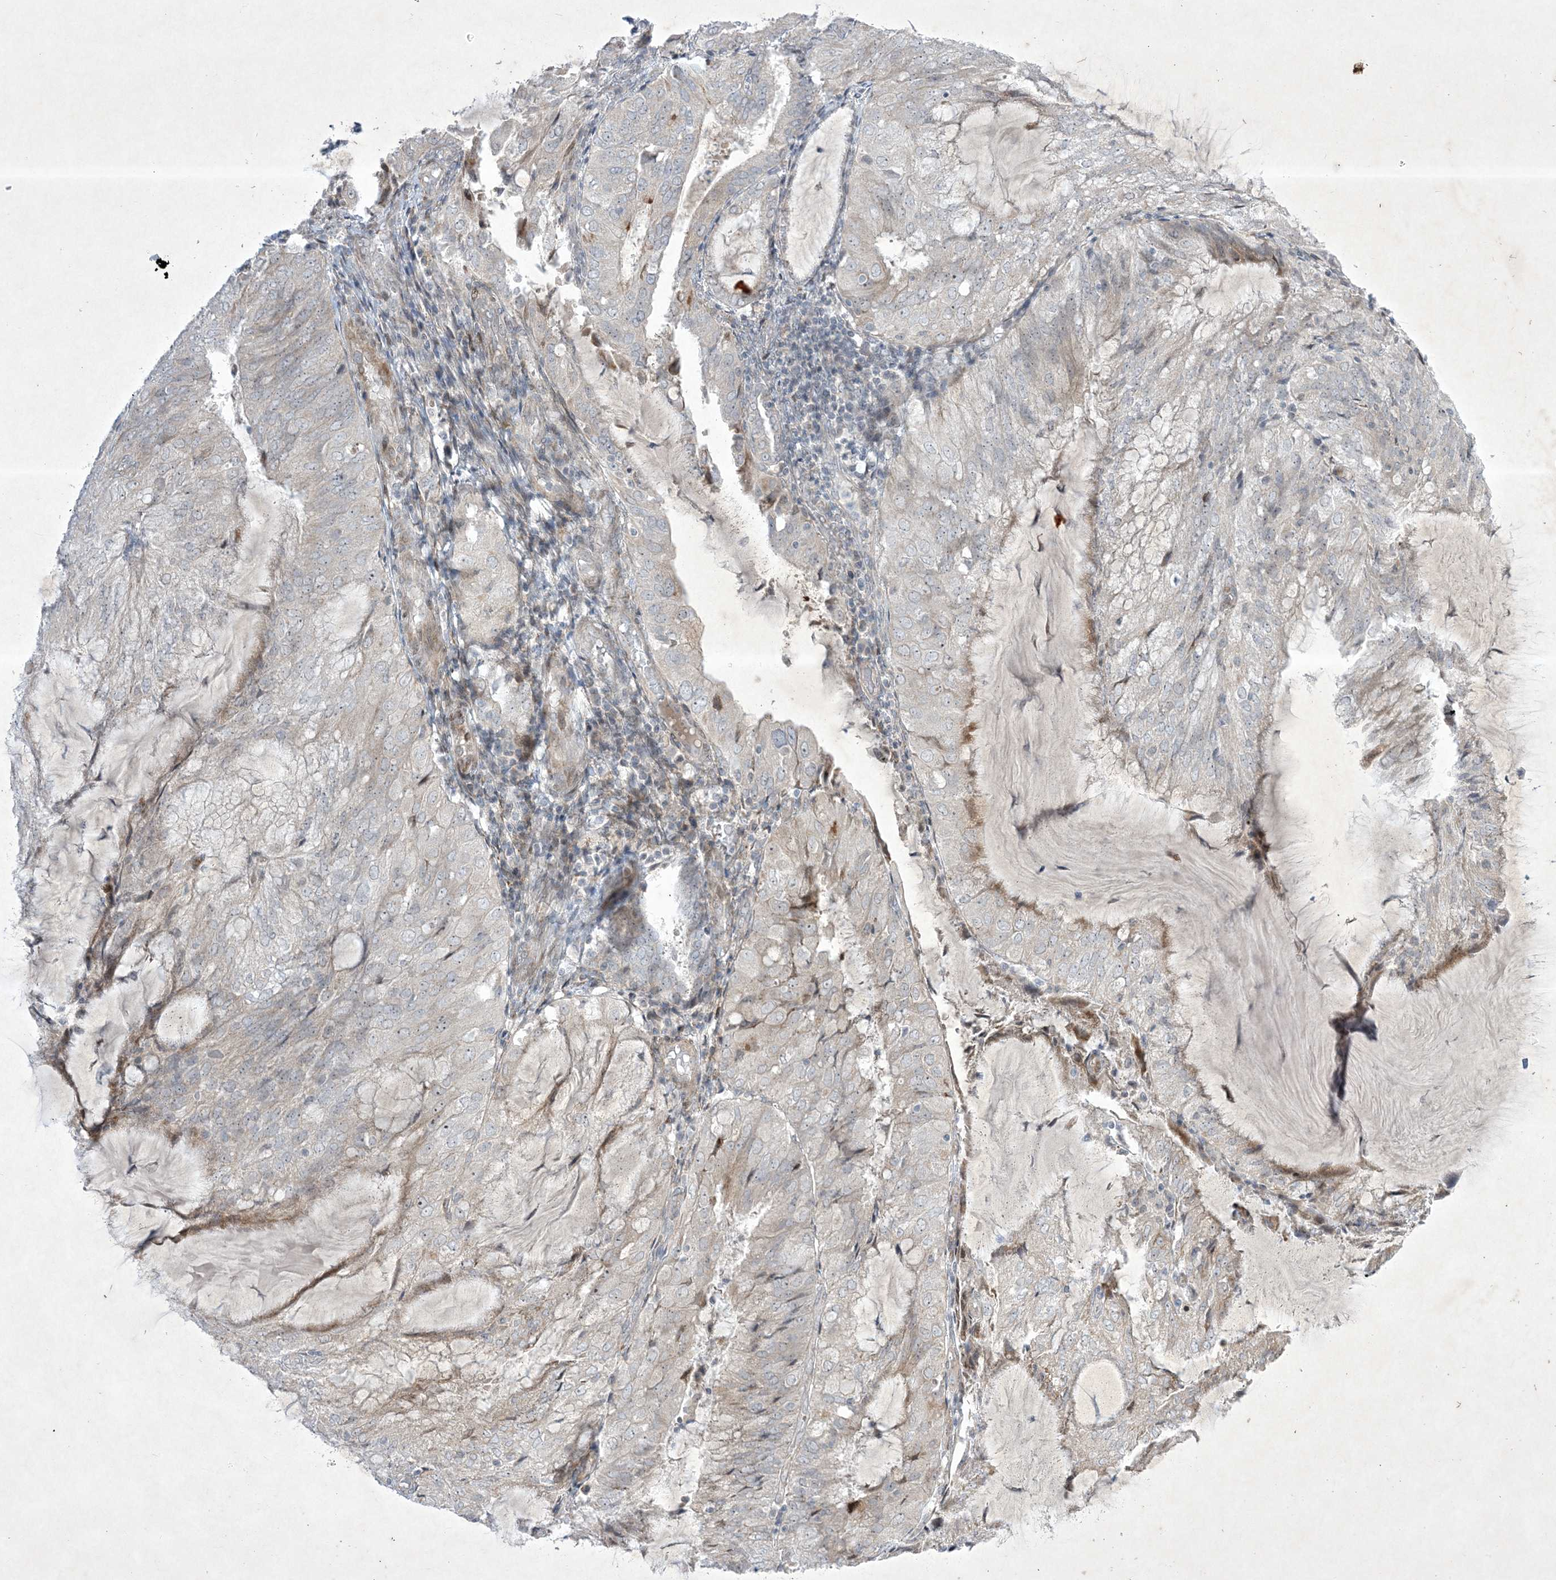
{"staining": {"intensity": "negative", "quantity": "none", "location": "none"}, "tissue": "endometrial cancer", "cell_type": "Tumor cells", "image_type": "cancer", "snomed": [{"axis": "morphology", "description": "Adenocarcinoma, NOS"}, {"axis": "topography", "description": "Endometrium"}], "caption": "Endometrial cancer (adenocarcinoma) stained for a protein using IHC displays no positivity tumor cells.", "gene": "SOGA3", "patient": {"sex": "female", "age": 81}}